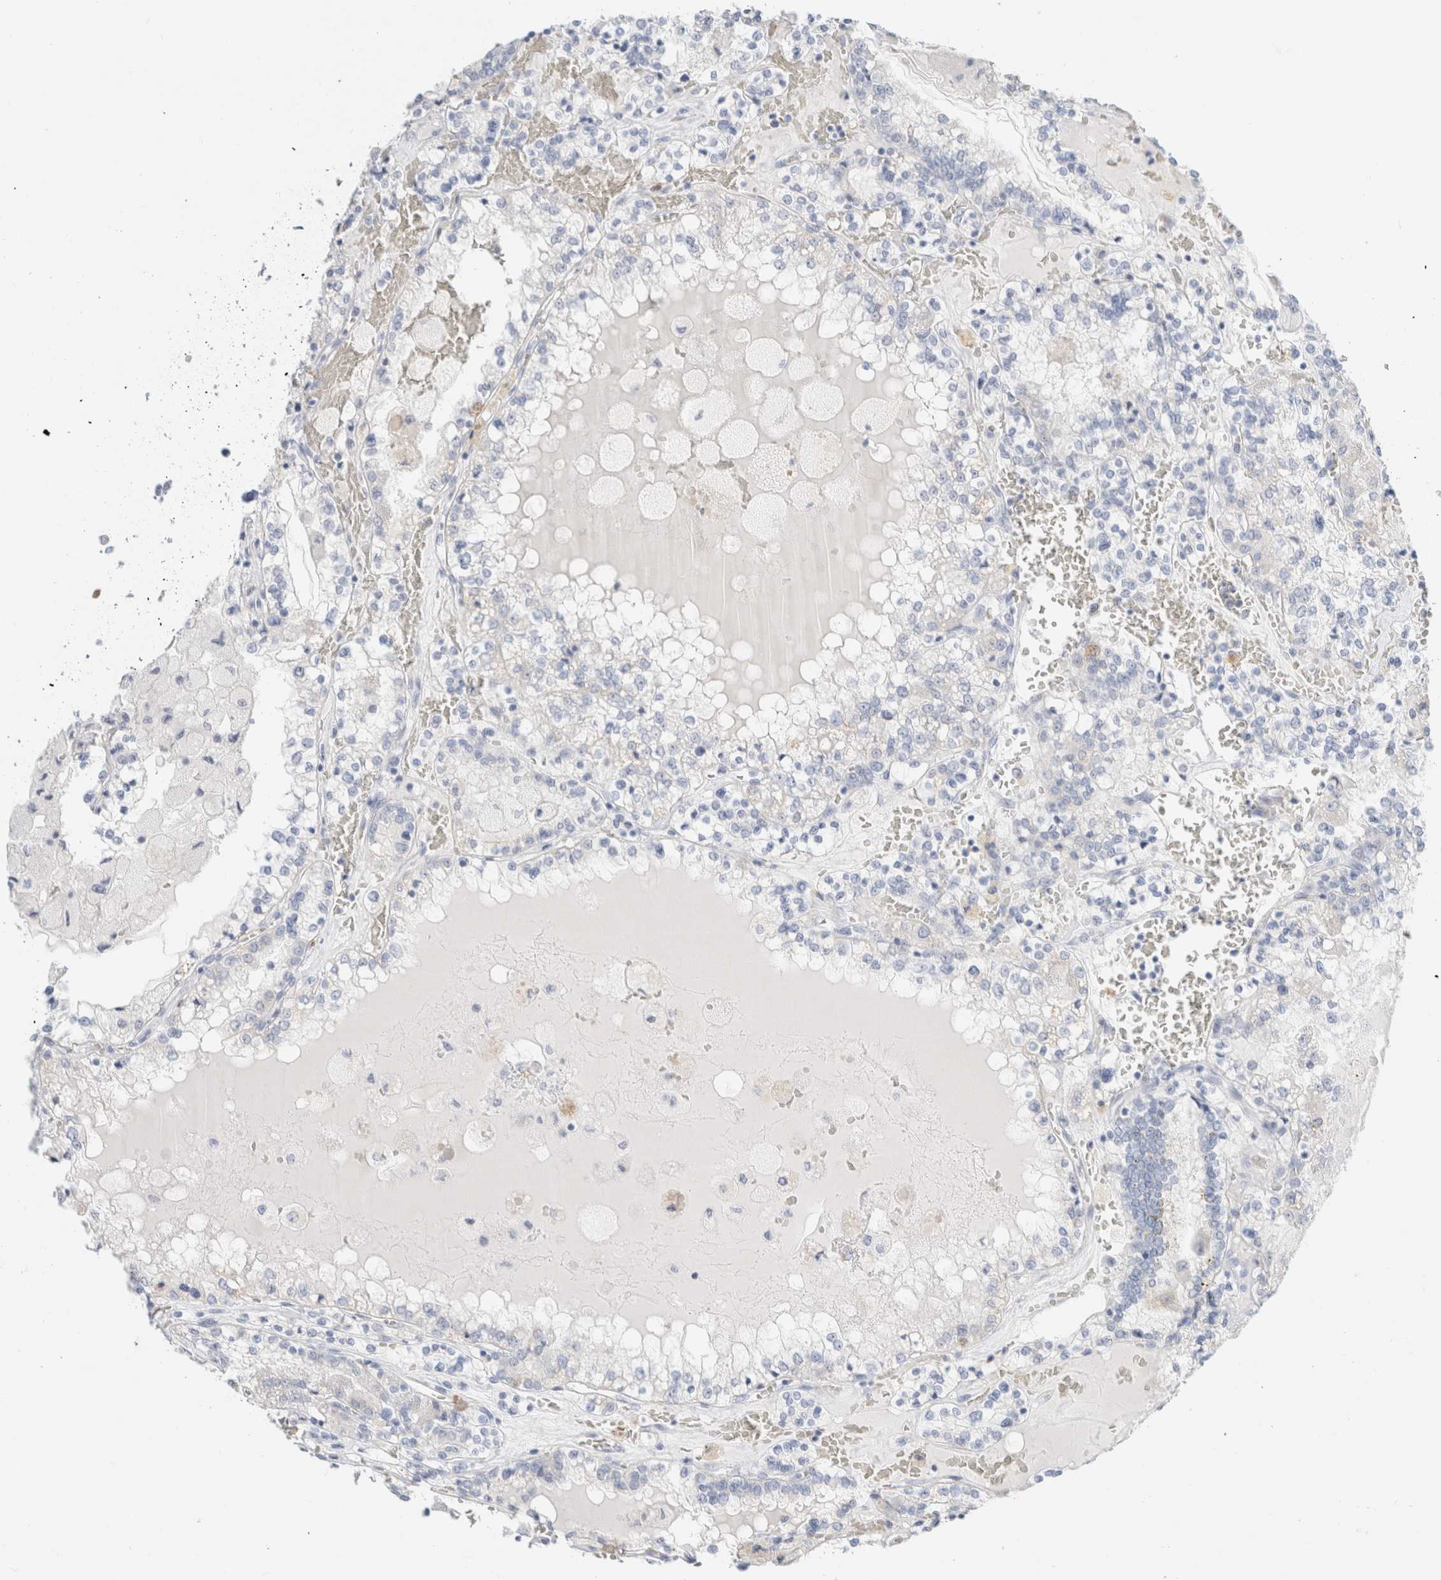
{"staining": {"intensity": "negative", "quantity": "none", "location": "none"}, "tissue": "renal cancer", "cell_type": "Tumor cells", "image_type": "cancer", "snomed": [{"axis": "morphology", "description": "Adenocarcinoma, NOS"}, {"axis": "topography", "description": "Kidney"}], "caption": "This is an immunohistochemistry (IHC) image of renal cancer. There is no positivity in tumor cells.", "gene": "ARG1", "patient": {"sex": "female", "age": 56}}